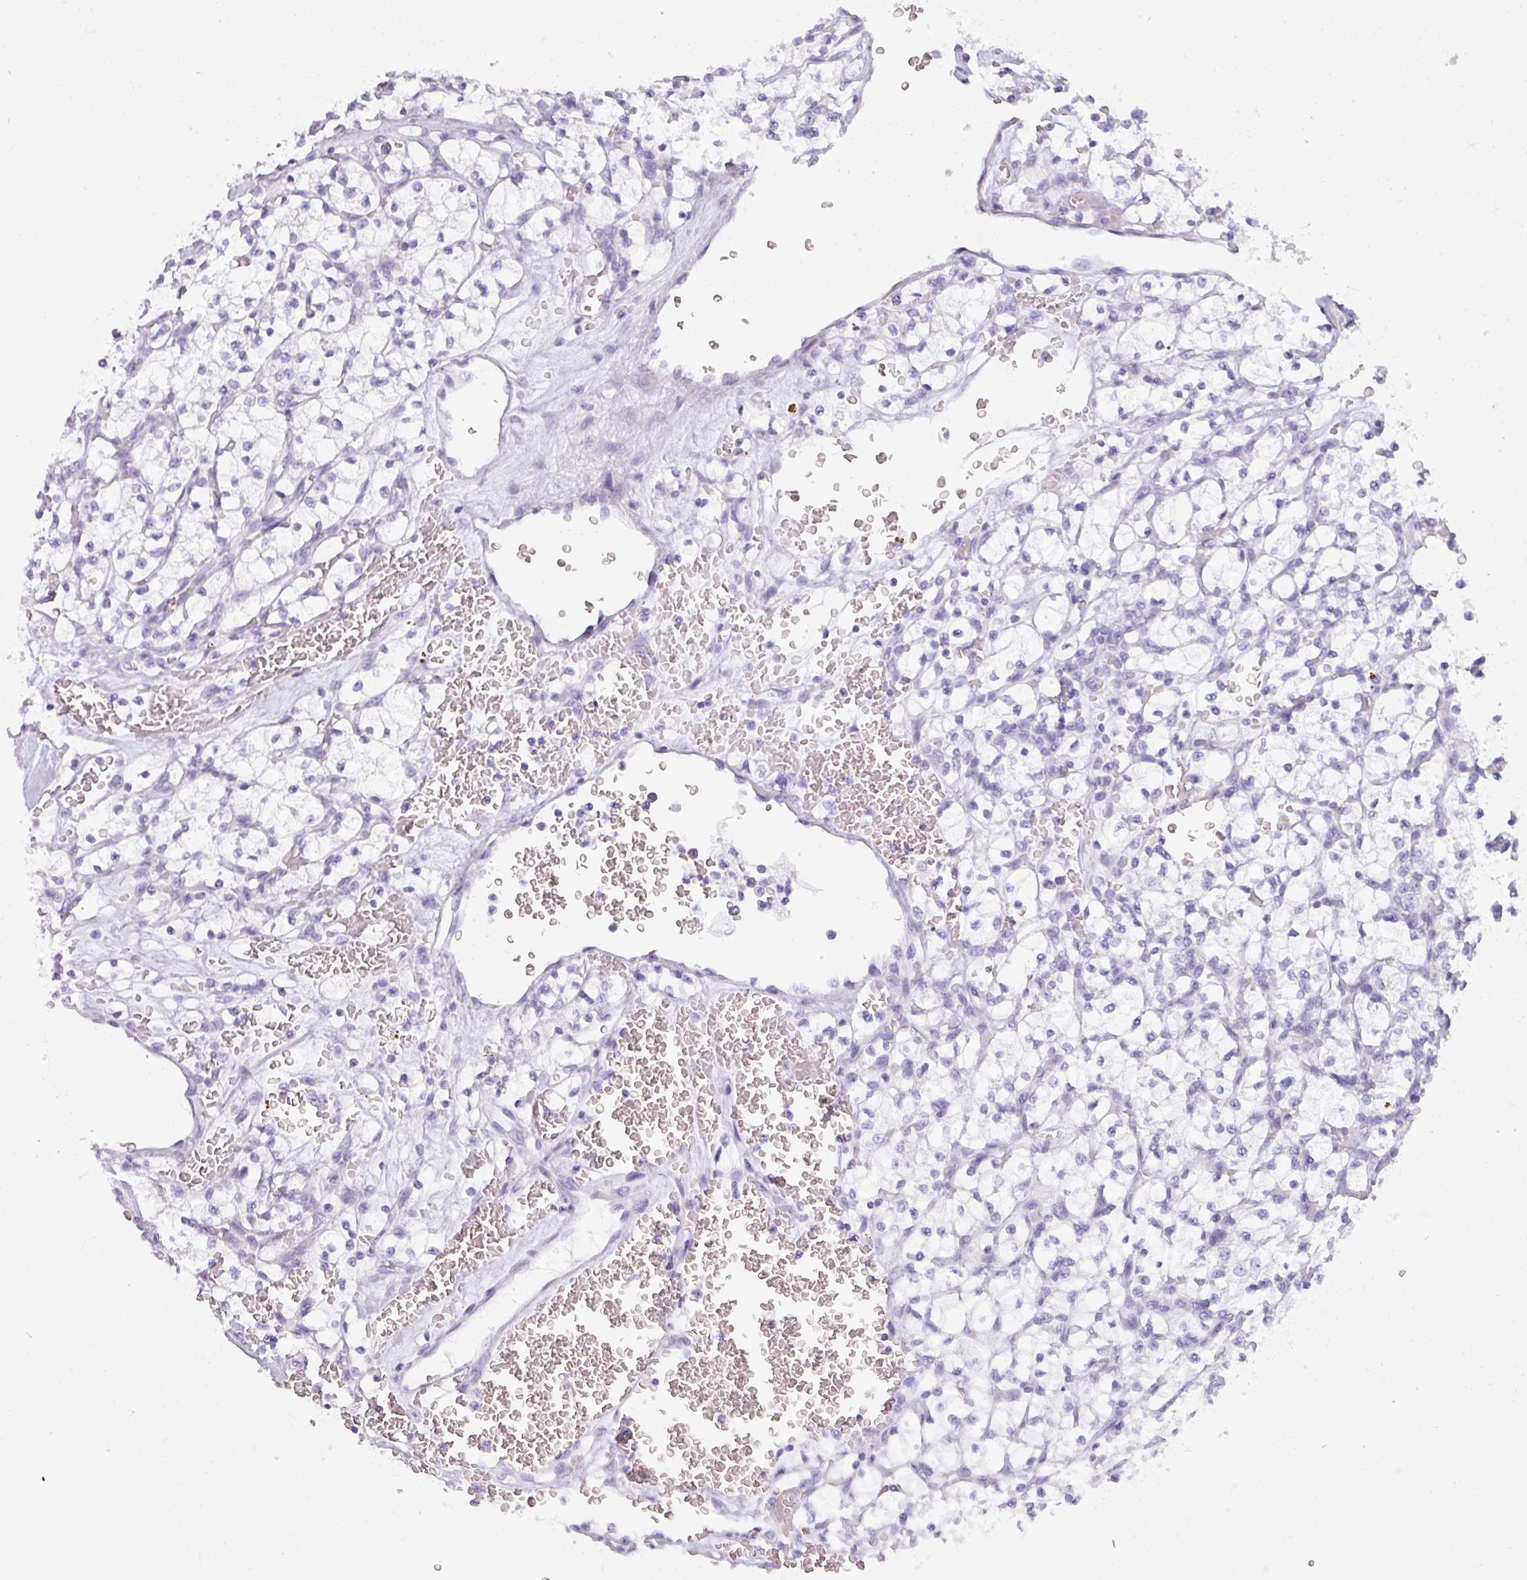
{"staining": {"intensity": "negative", "quantity": "none", "location": "none"}, "tissue": "renal cancer", "cell_type": "Tumor cells", "image_type": "cancer", "snomed": [{"axis": "morphology", "description": "Adenocarcinoma, NOS"}, {"axis": "topography", "description": "Kidney"}], "caption": "DAB (3,3'-diaminobenzidine) immunohistochemical staining of renal adenocarcinoma reveals no significant expression in tumor cells.", "gene": "RBMY1F", "patient": {"sex": "female", "age": 64}}